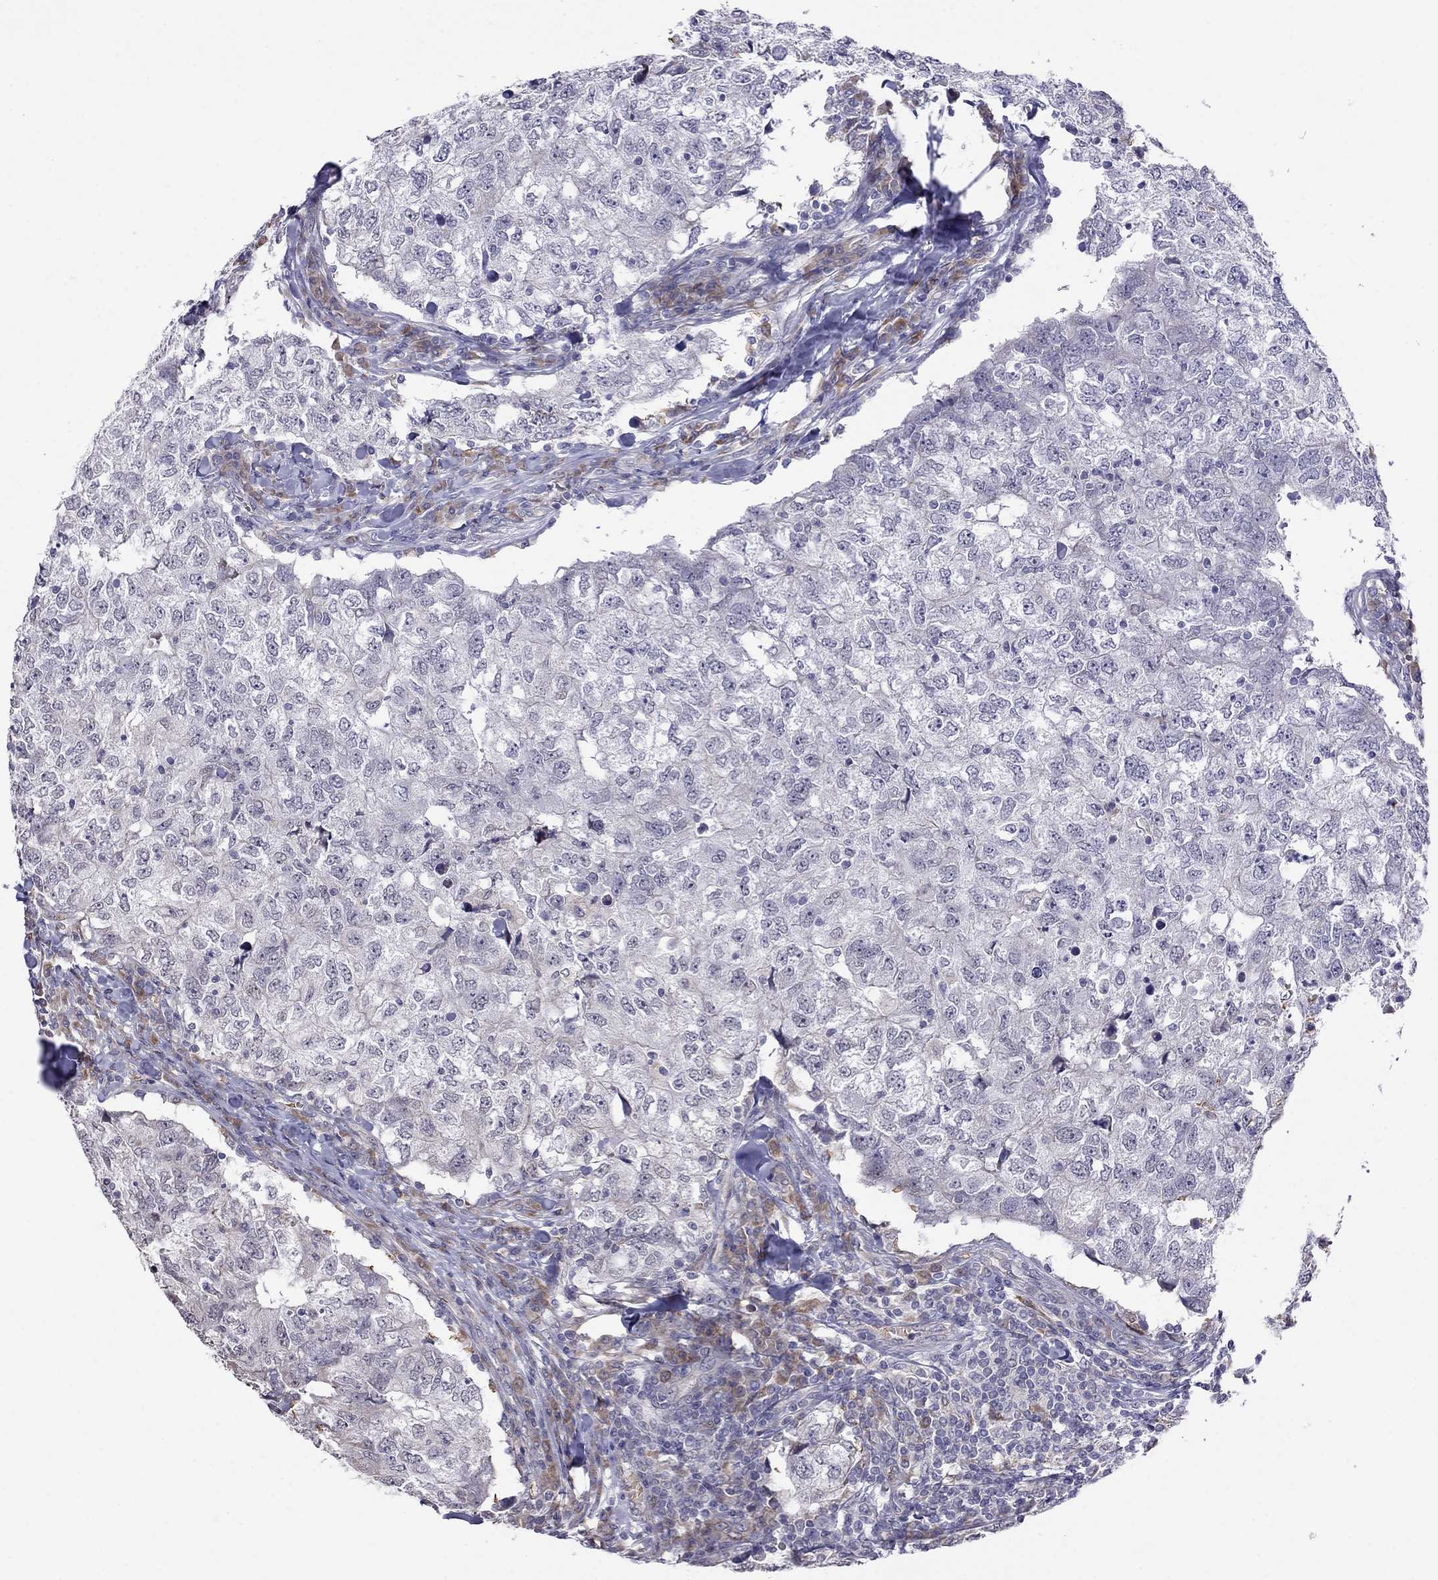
{"staining": {"intensity": "negative", "quantity": "none", "location": "none"}, "tissue": "breast cancer", "cell_type": "Tumor cells", "image_type": "cancer", "snomed": [{"axis": "morphology", "description": "Duct carcinoma"}, {"axis": "topography", "description": "Breast"}], "caption": "Image shows no significant protein positivity in tumor cells of intraductal carcinoma (breast). Nuclei are stained in blue.", "gene": "ADAM28", "patient": {"sex": "female", "age": 30}}